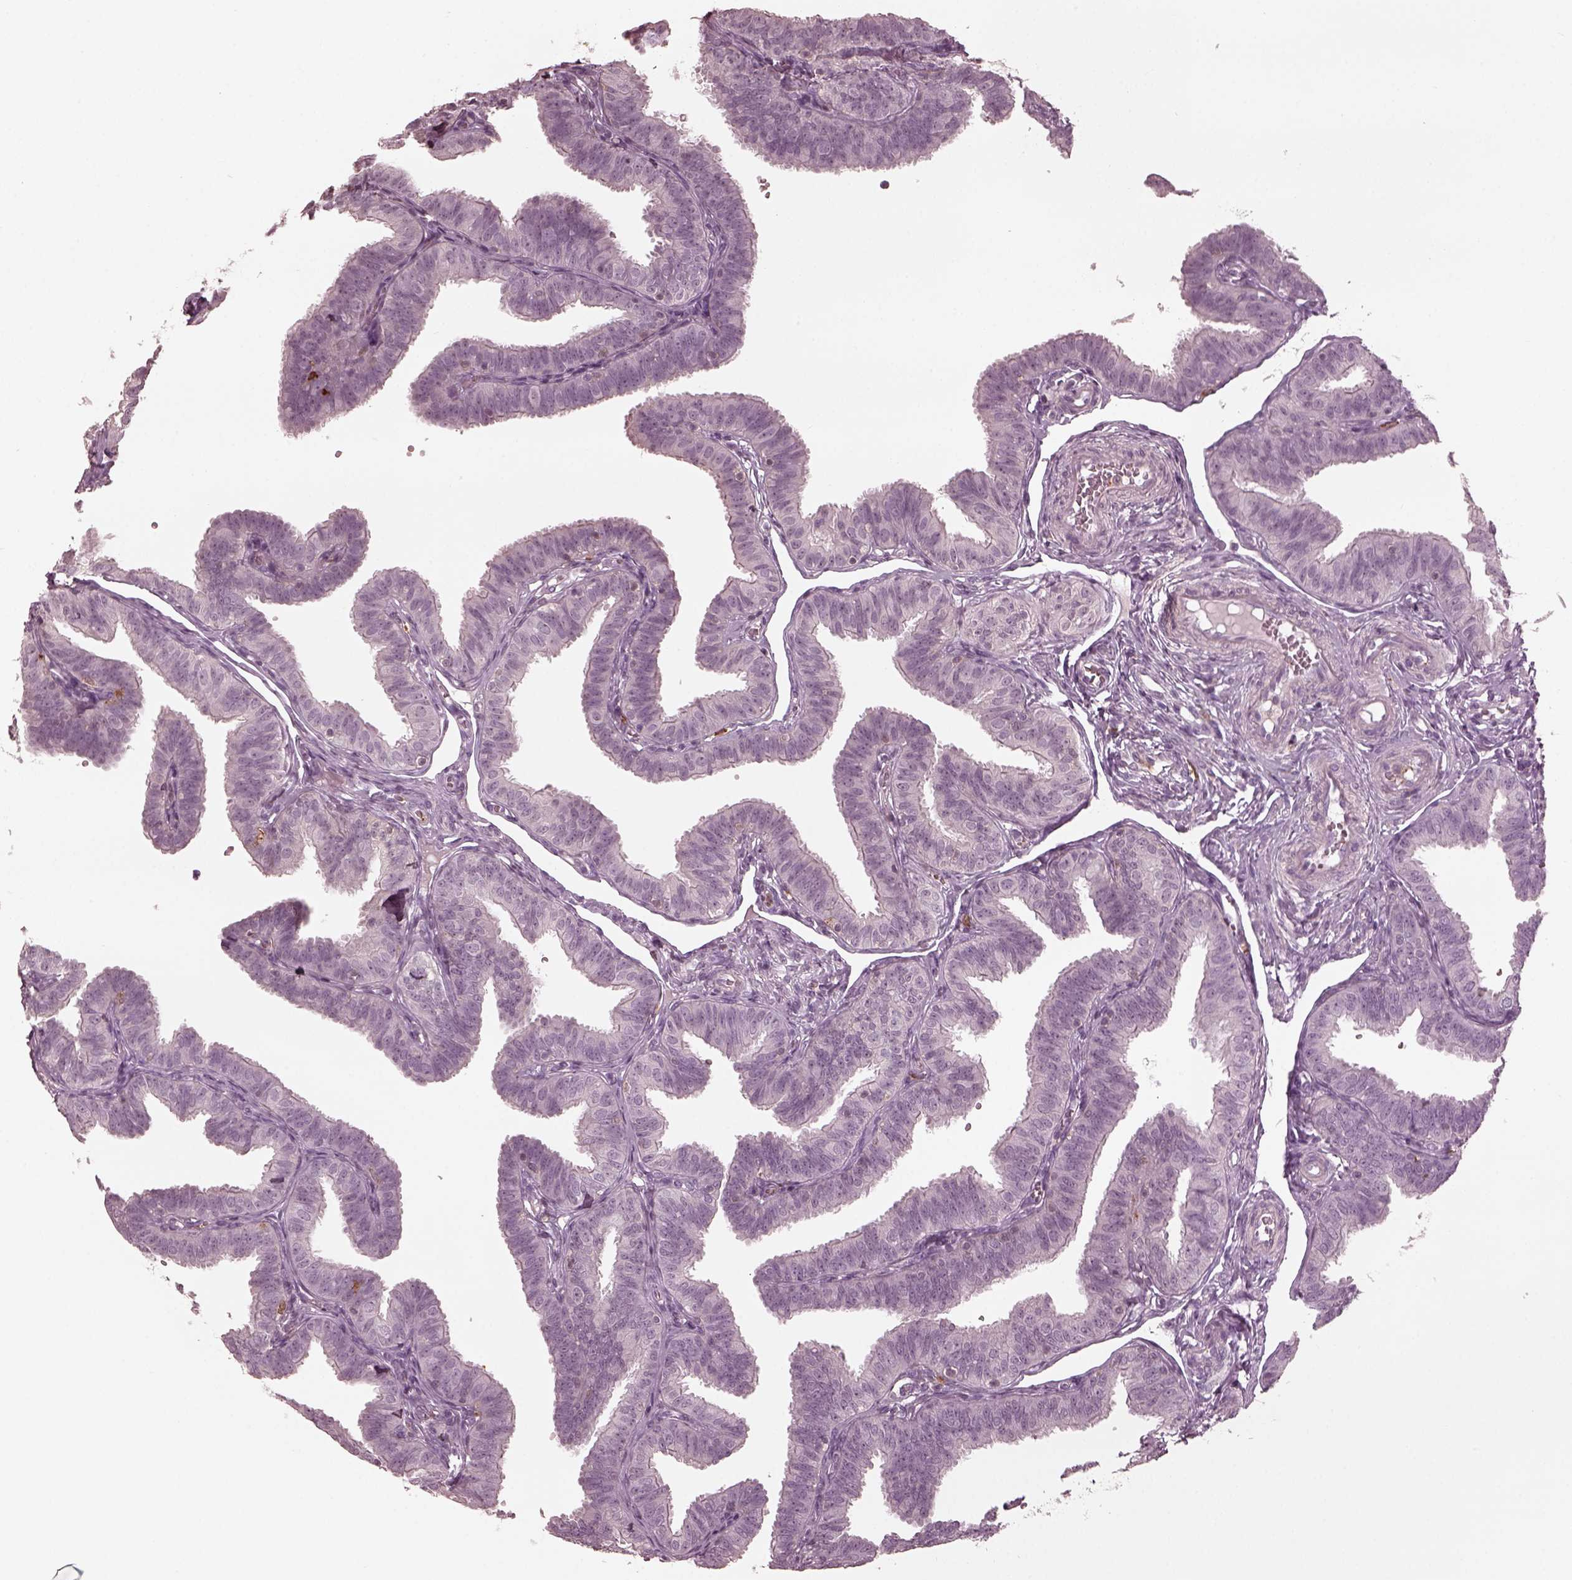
{"staining": {"intensity": "negative", "quantity": "none", "location": "none"}, "tissue": "fallopian tube", "cell_type": "Glandular cells", "image_type": "normal", "snomed": [{"axis": "morphology", "description": "Normal tissue, NOS"}, {"axis": "topography", "description": "Fallopian tube"}], "caption": "DAB immunohistochemical staining of normal human fallopian tube displays no significant positivity in glandular cells.", "gene": "PSTPIP2", "patient": {"sex": "female", "age": 25}}